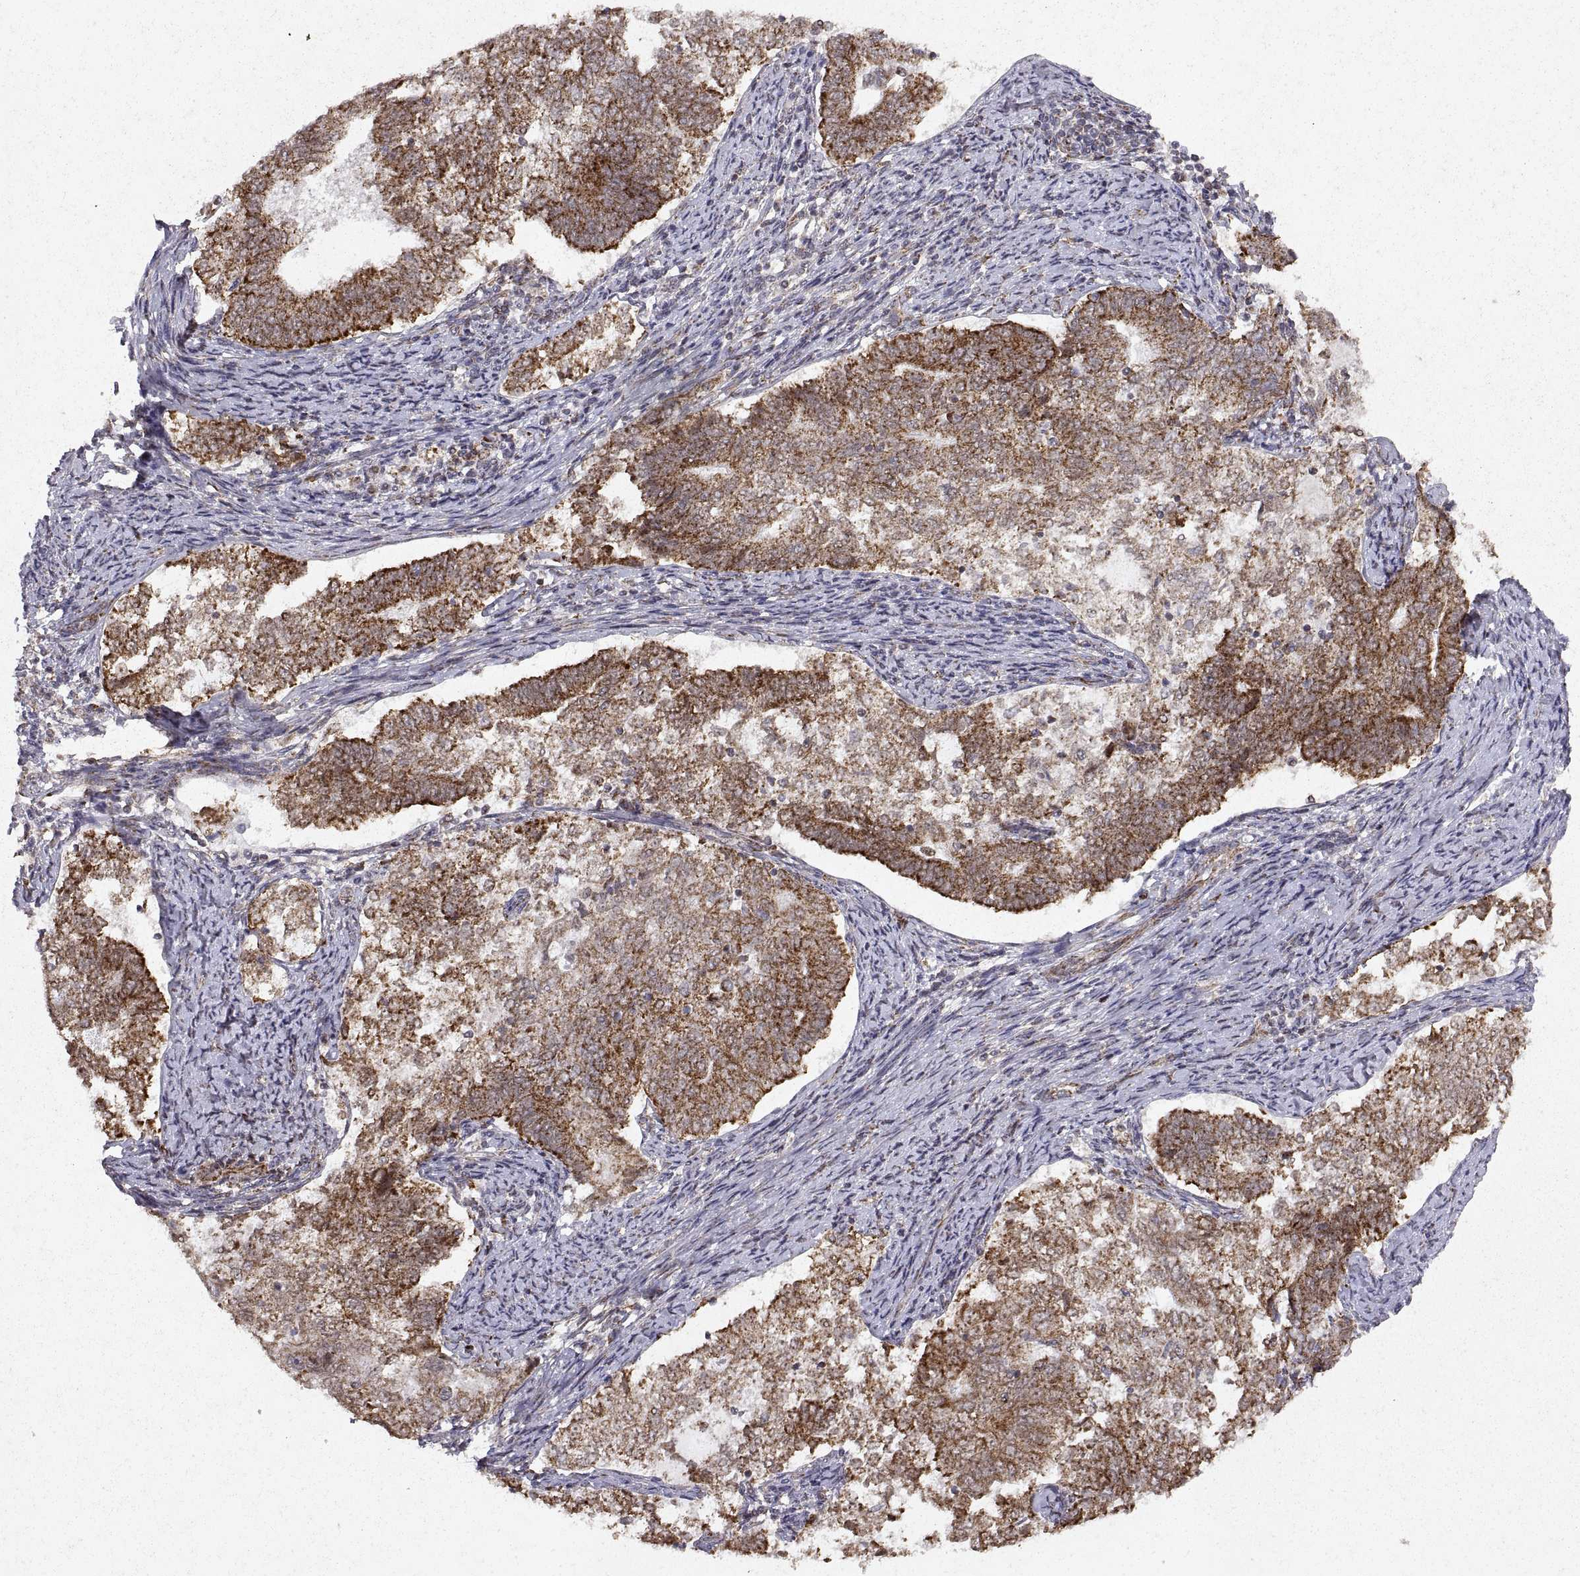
{"staining": {"intensity": "moderate", "quantity": ">75%", "location": "cytoplasmic/membranous"}, "tissue": "endometrial cancer", "cell_type": "Tumor cells", "image_type": "cancer", "snomed": [{"axis": "morphology", "description": "Adenocarcinoma, NOS"}, {"axis": "topography", "description": "Endometrium"}], "caption": "High-magnification brightfield microscopy of adenocarcinoma (endometrial) stained with DAB (3,3'-diaminobenzidine) (brown) and counterstained with hematoxylin (blue). tumor cells exhibit moderate cytoplasmic/membranous expression is identified in about>75% of cells. Immunohistochemistry (ihc) stains the protein in brown and the nuclei are stained blue.", "gene": "MANBAL", "patient": {"sex": "female", "age": 65}}